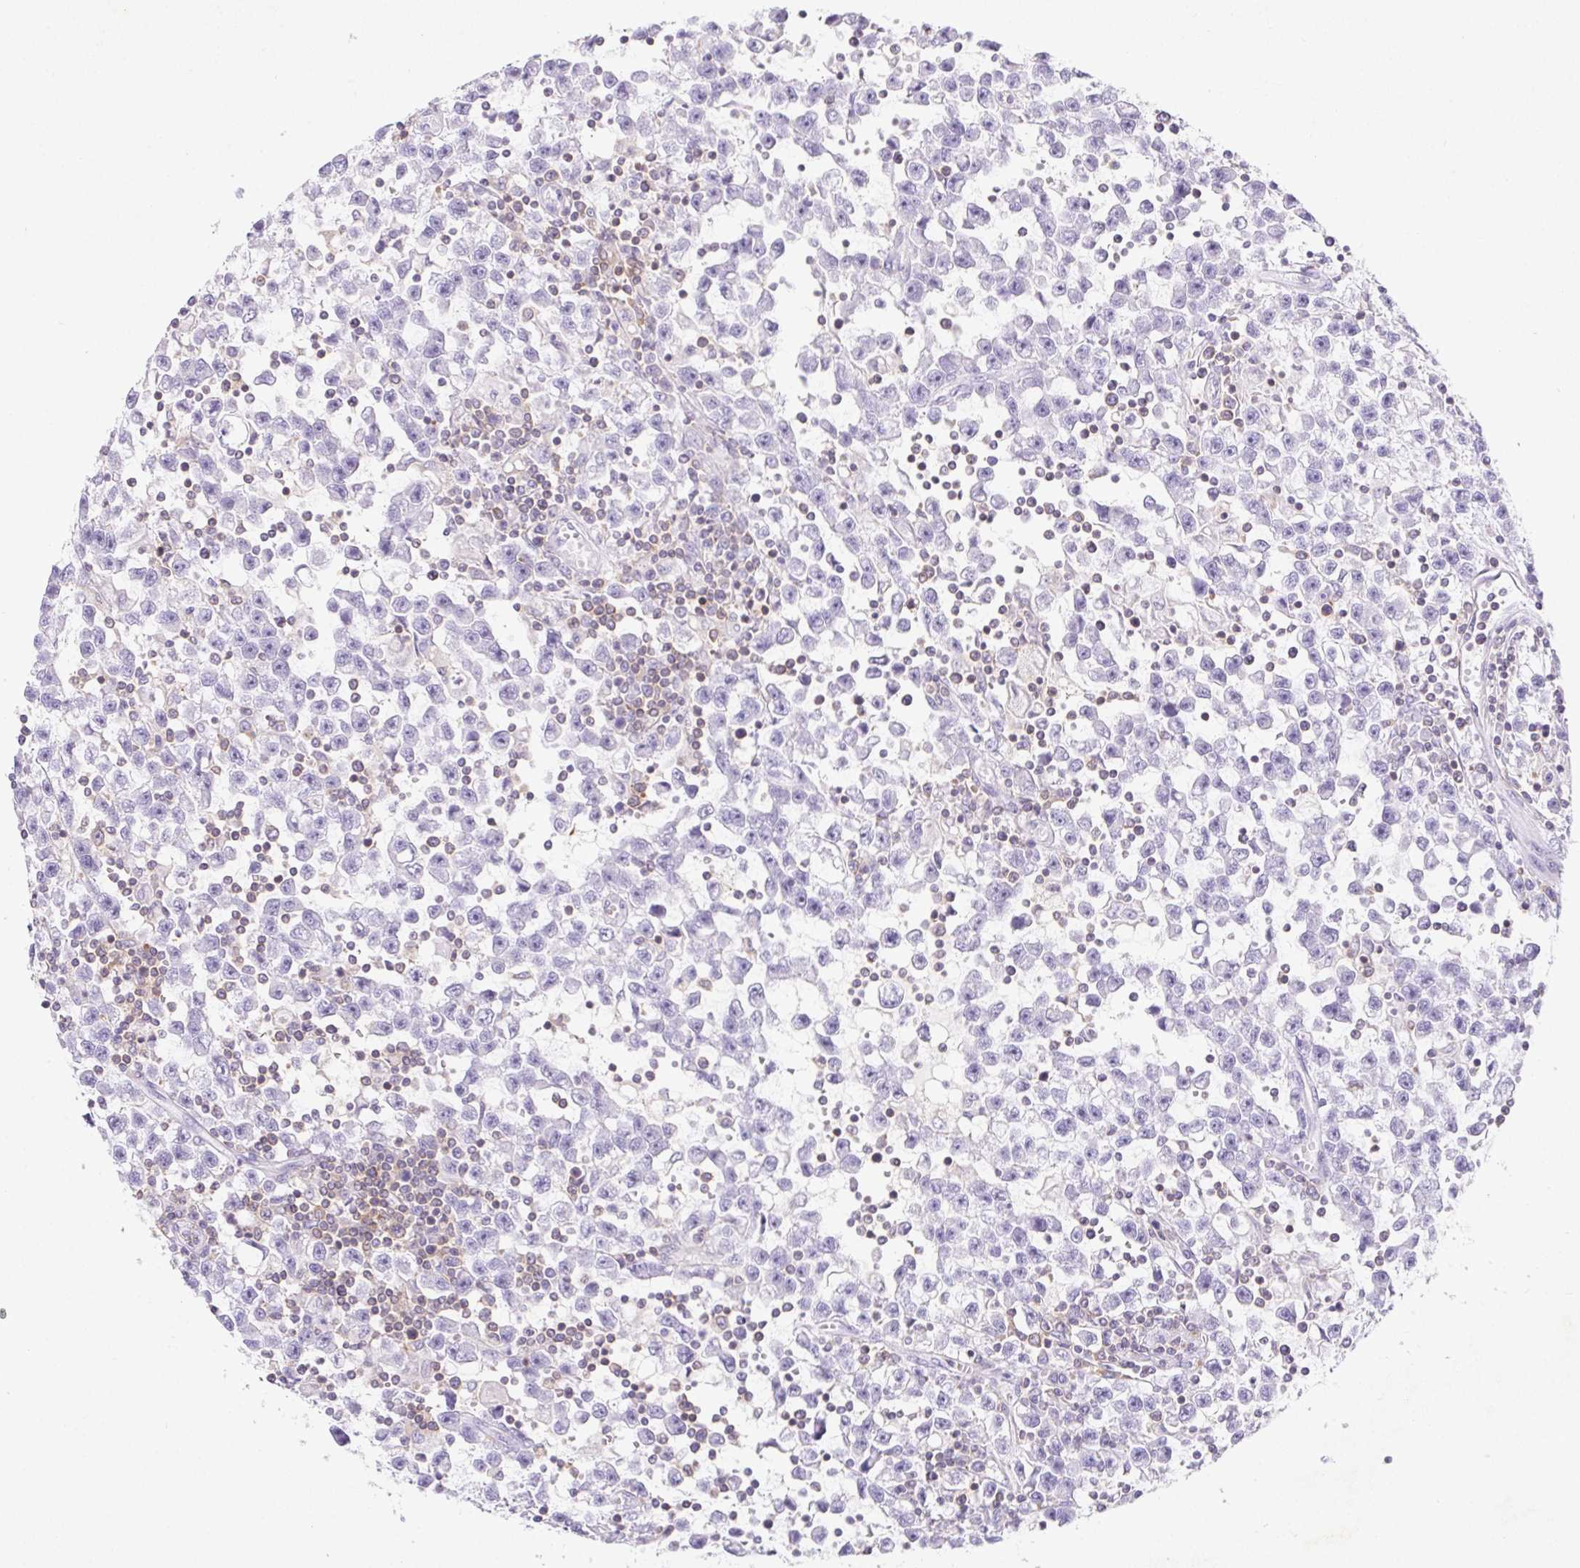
{"staining": {"intensity": "negative", "quantity": "none", "location": "none"}, "tissue": "testis cancer", "cell_type": "Tumor cells", "image_type": "cancer", "snomed": [{"axis": "morphology", "description": "Seminoma, NOS"}, {"axis": "topography", "description": "Testis"}], "caption": "Seminoma (testis) stained for a protein using immunohistochemistry exhibits no expression tumor cells.", "gene": "APBB1IP", "patient": {"sex": "male", "age": 31}}